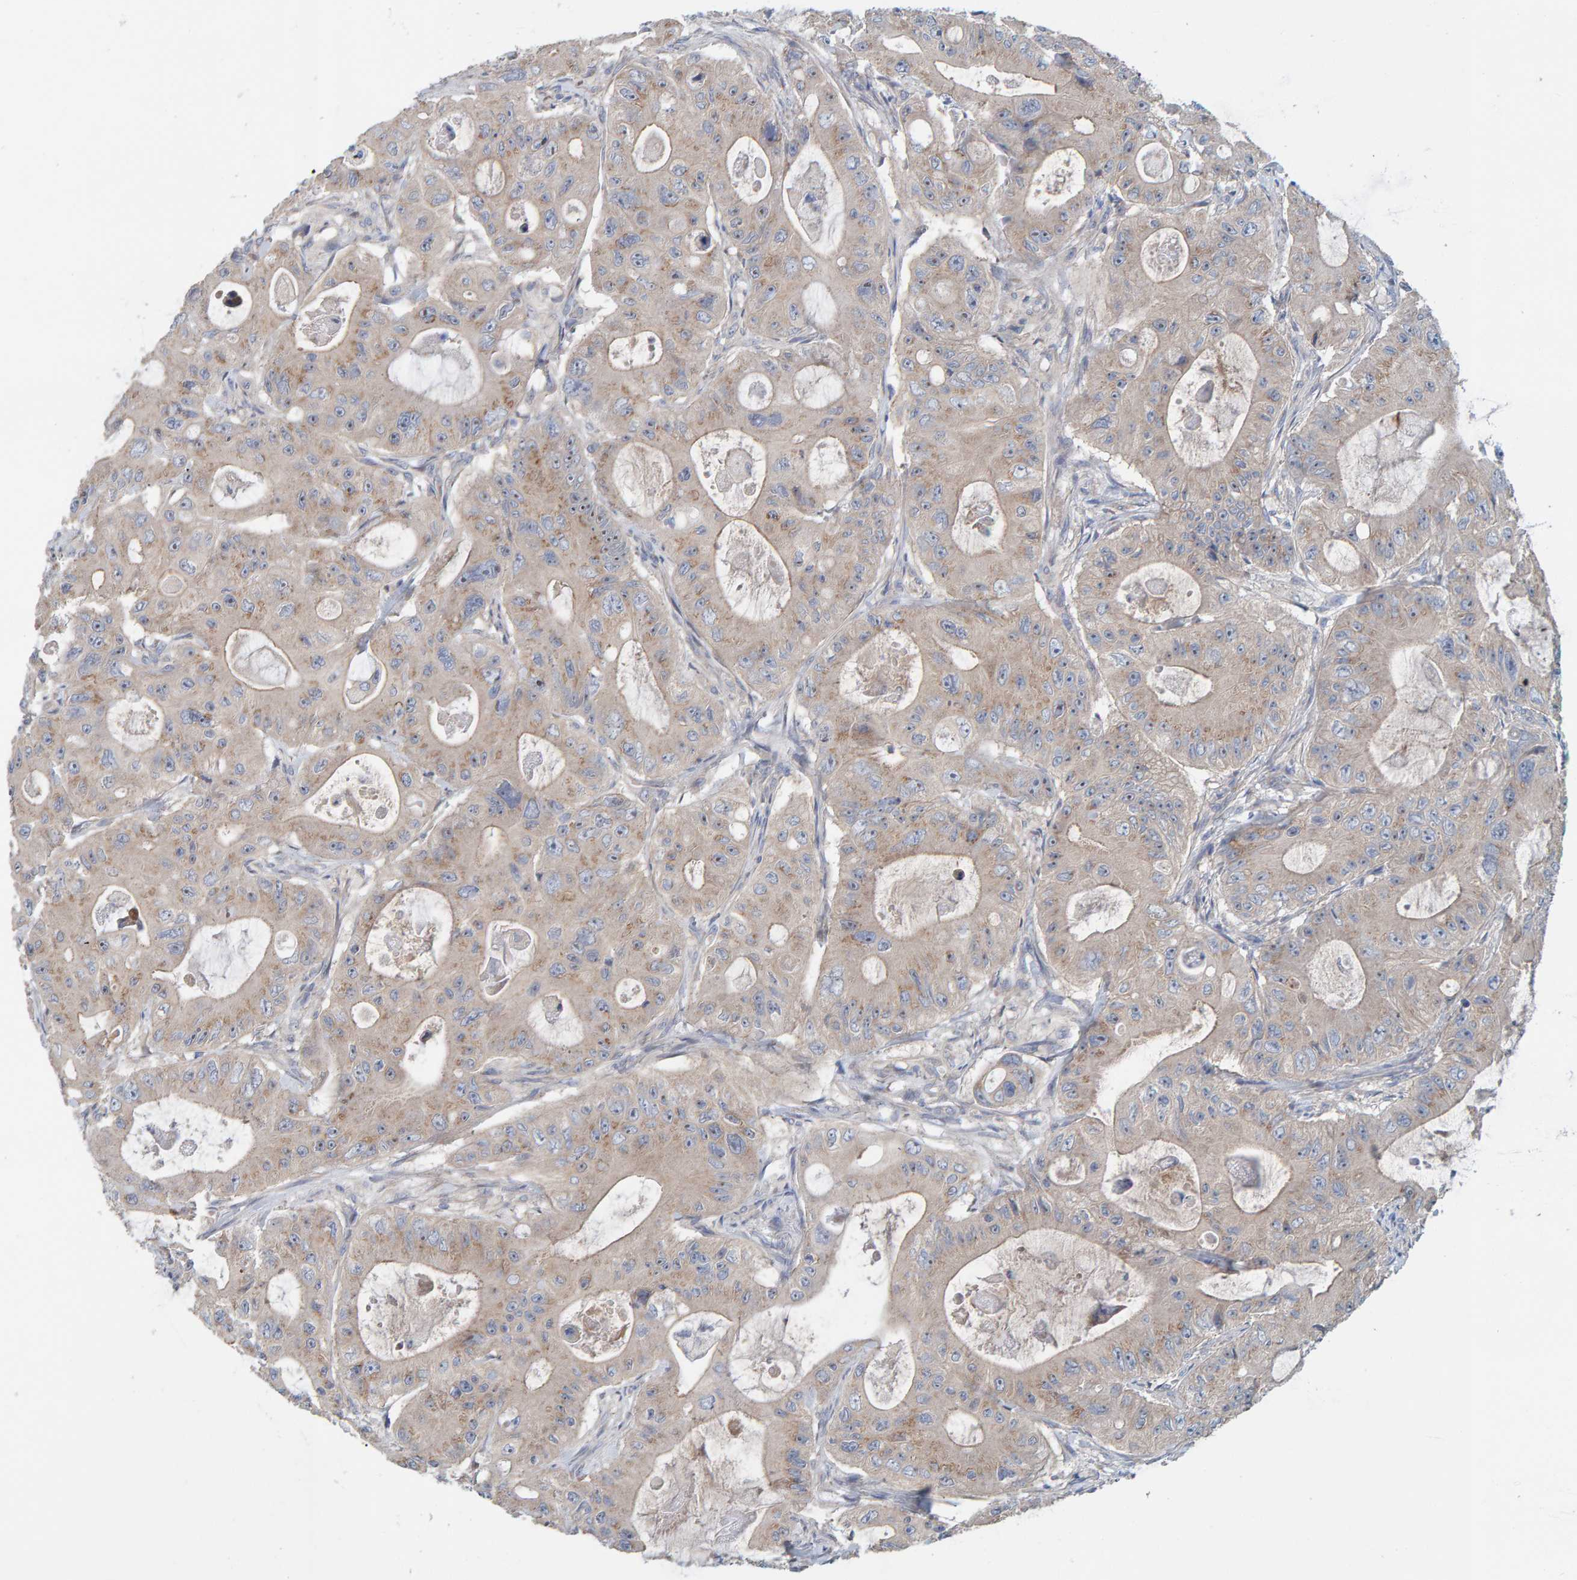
{"staining": {"intensity": "weak", "quantity": ">75%", "location": "cytoplasmic/membranous"}, "tissue": "colorectal cancer", "cell_type": "Tumor cells", "image_type": "cancer", "snomed": [{"axis": "morphology", "description": "Adenocarcinoma, NOS"}, {"axis": "topography", "description": "Colon"}], "caption": "Immunohistochemical staining of colorectal adenocarcinoma demonstrates low levels of weak cytoplasmic/membranous staining in about >75% of tumor cells. (Brightfield microscopy of DAB IHC at high magnification).", "gene": "CCM2", "patient": {"sex": "female", "age": 46}}